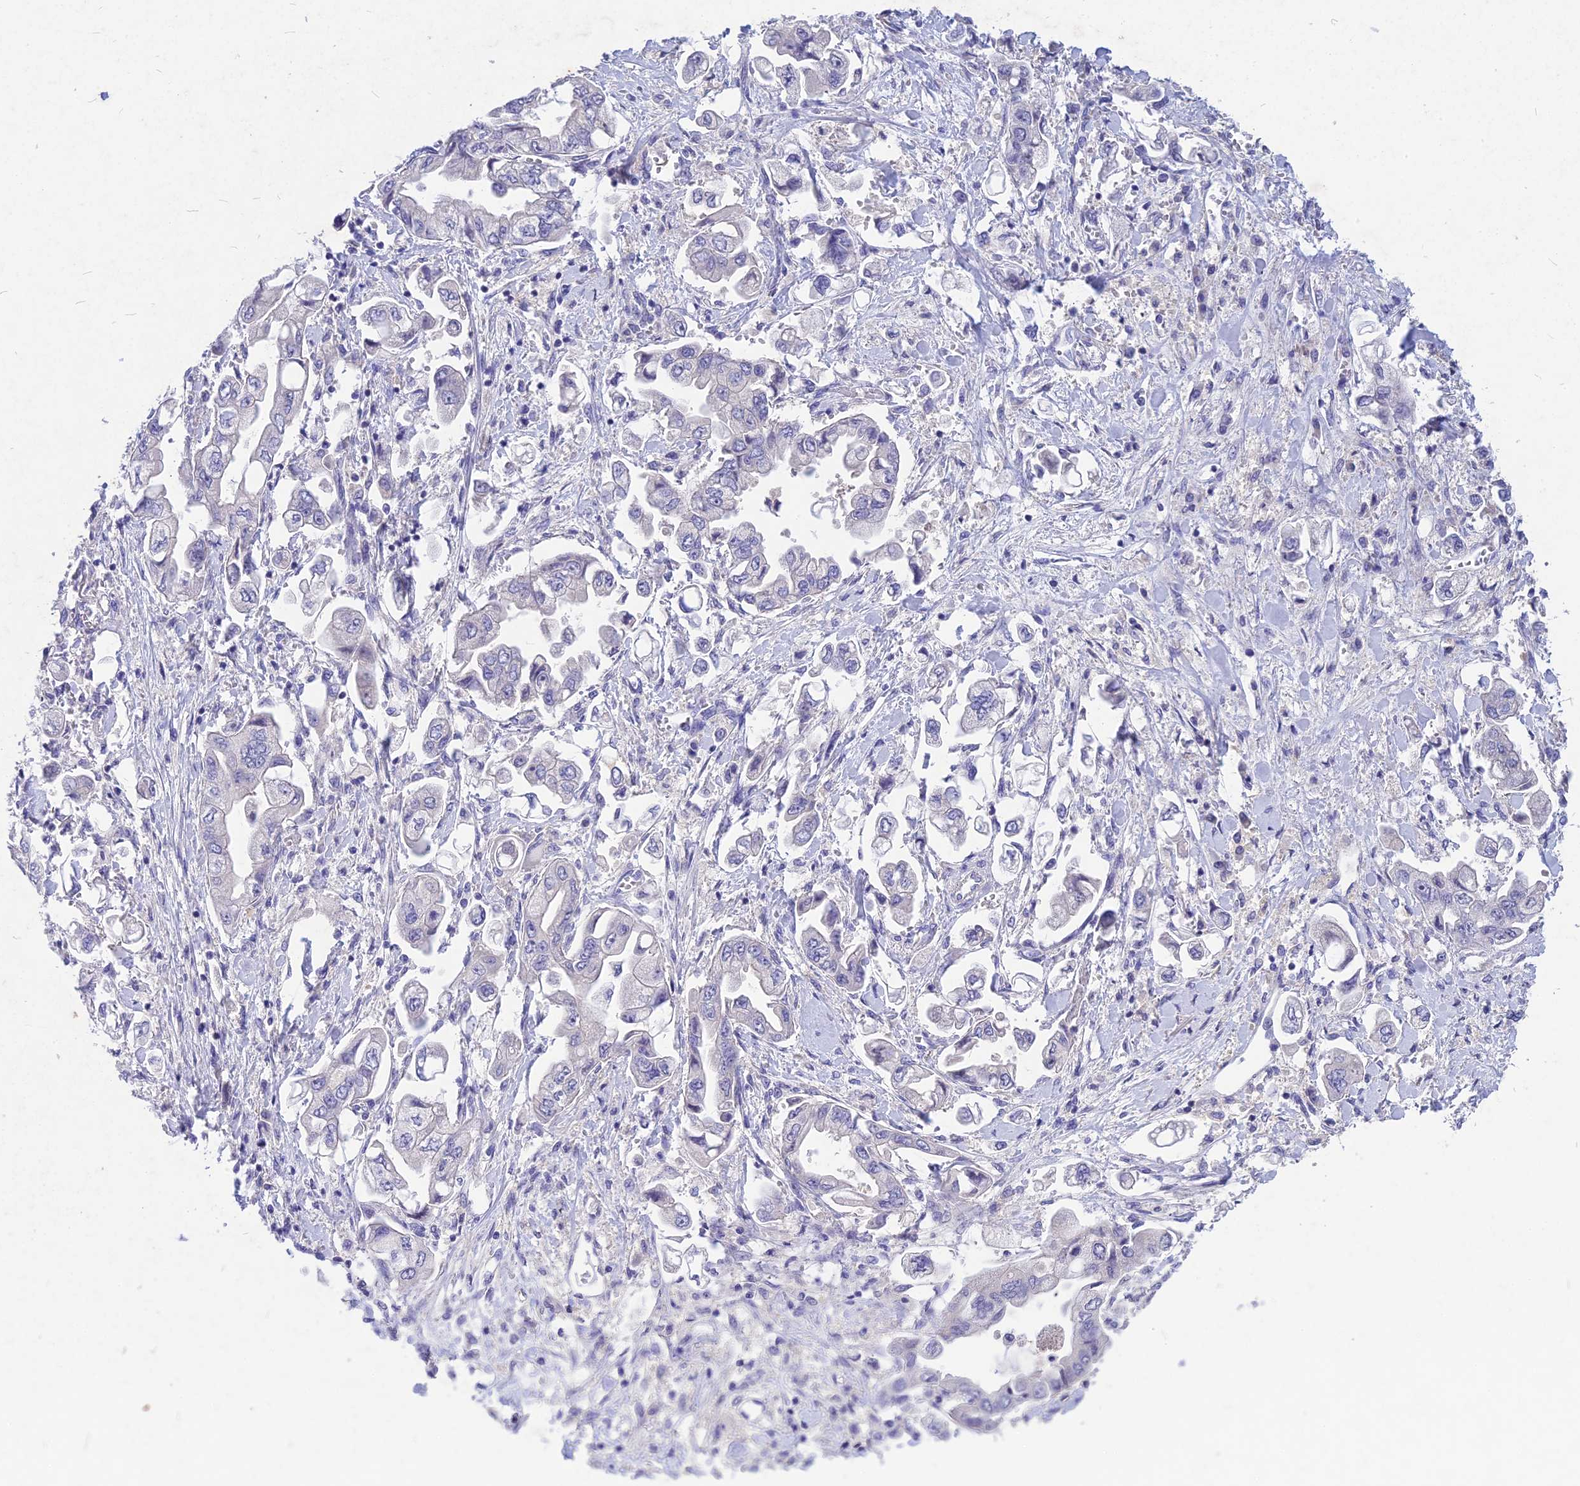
{"staining": {"intensity": "negative", "quantity": "none", "location": "none"}, "tissue": "stomach cancer", "cell_type": "Tumor cells", "image_type": "cancer", "snomed": [{"axis": "morphology", "description": "Adenocarcinoma, NOS"}, {"axis": "topography", "description": "Stomach"}], "caption": "Tumor cells show no significant positivity in adenocarcinoma (stomach).", "gene": "DEFB119", "patient": {"sex": "male", "age": 62}}